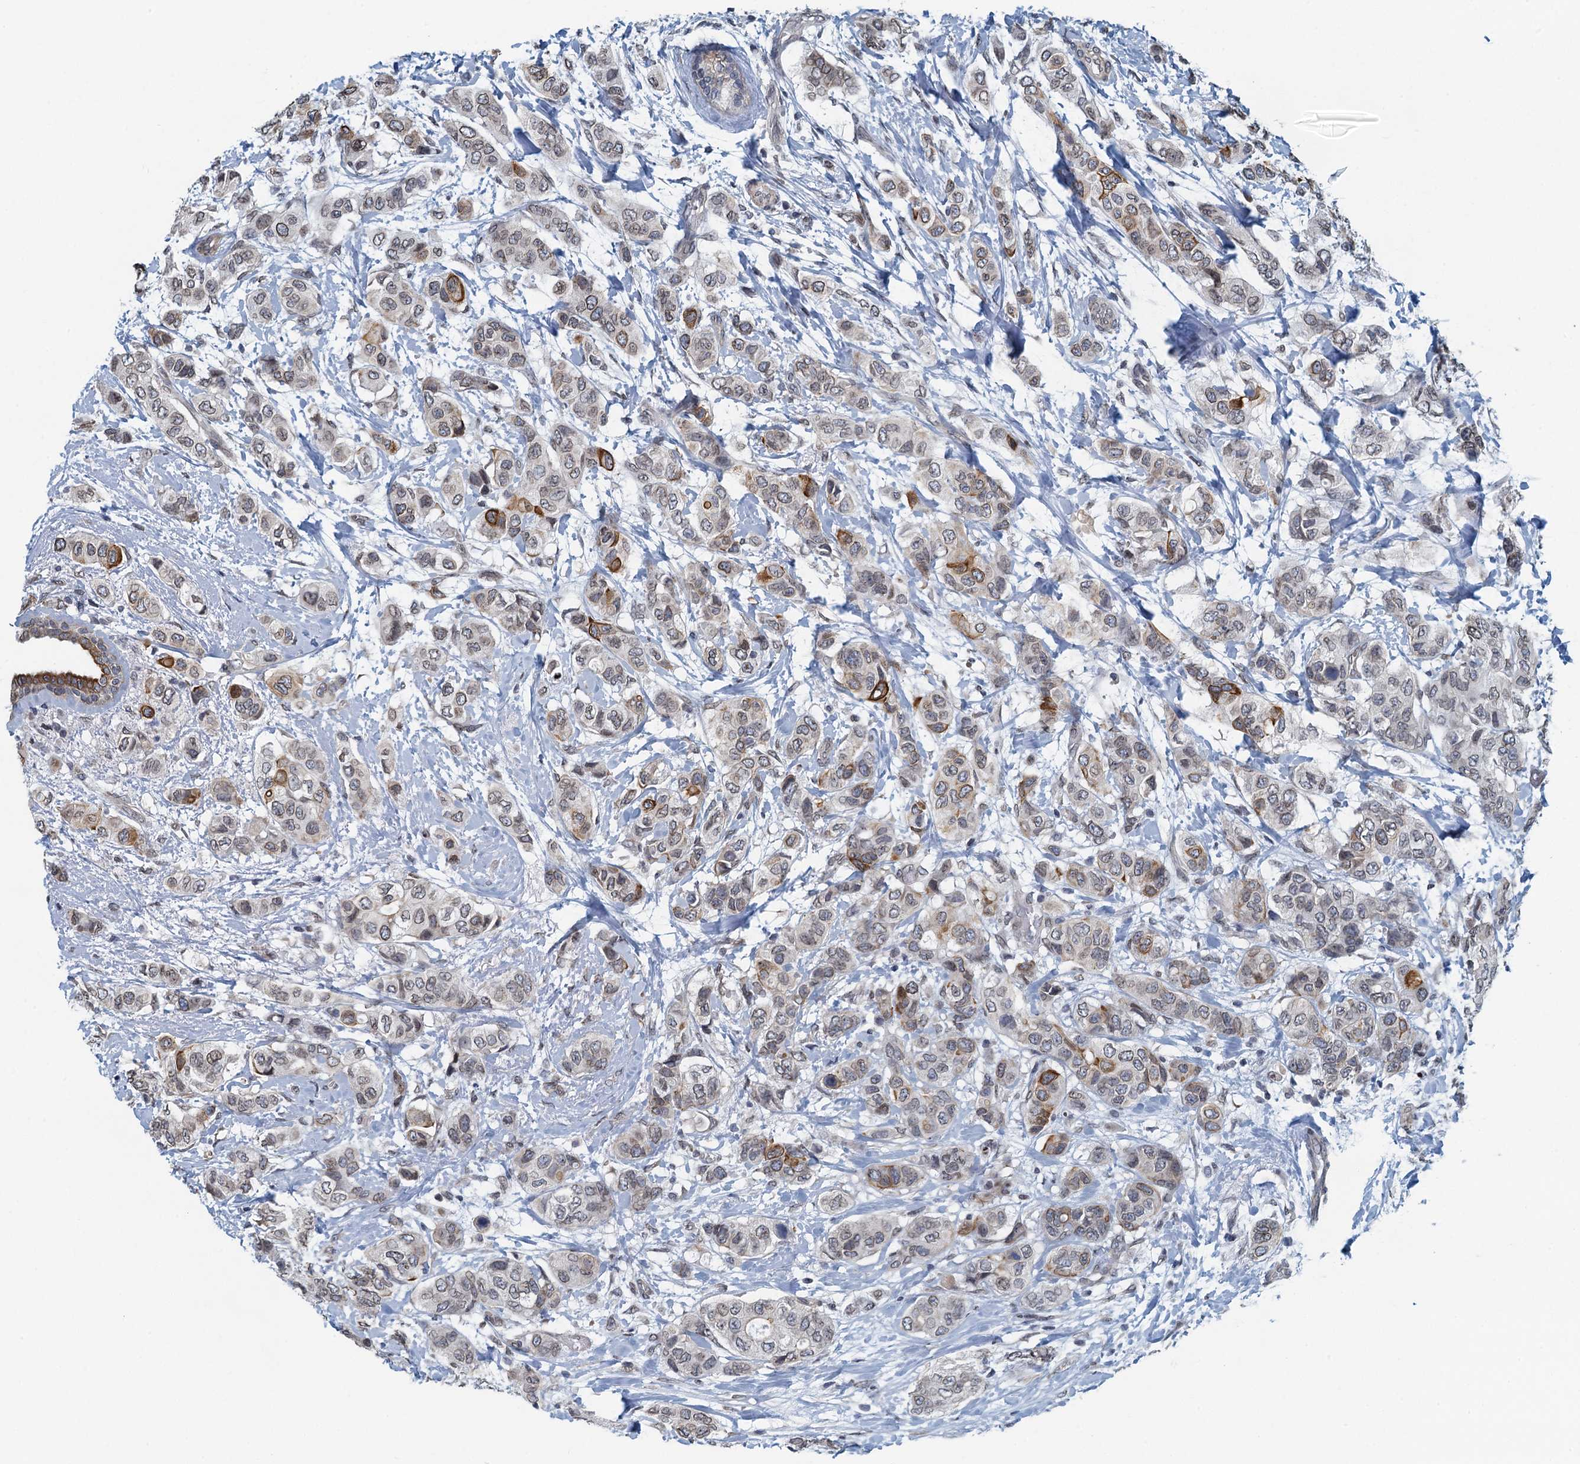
{"staining": {"intensity": "moderate", "quantity": "25%-75%", "location": "cytoplasmic/membranous,nuclear"}, "tissue": "breast cancer", "cell_type": "Tumor cells", "image_type": "cancer", "snomed": [{"axis": "morphology", "description": "Lobular carcinoma"}, {"axis": "topography", "description": "Breast"}], "caption": "Breast cancer (lobular carcinoma) stained with immunohistochemistry (IHC) reveals moderate cytoplasmic/membranous and nuclear positivity in about 25%-75% of tumor cells.", "gene": "CCDC34", "patient": {"sex": "female", "age": 51}}